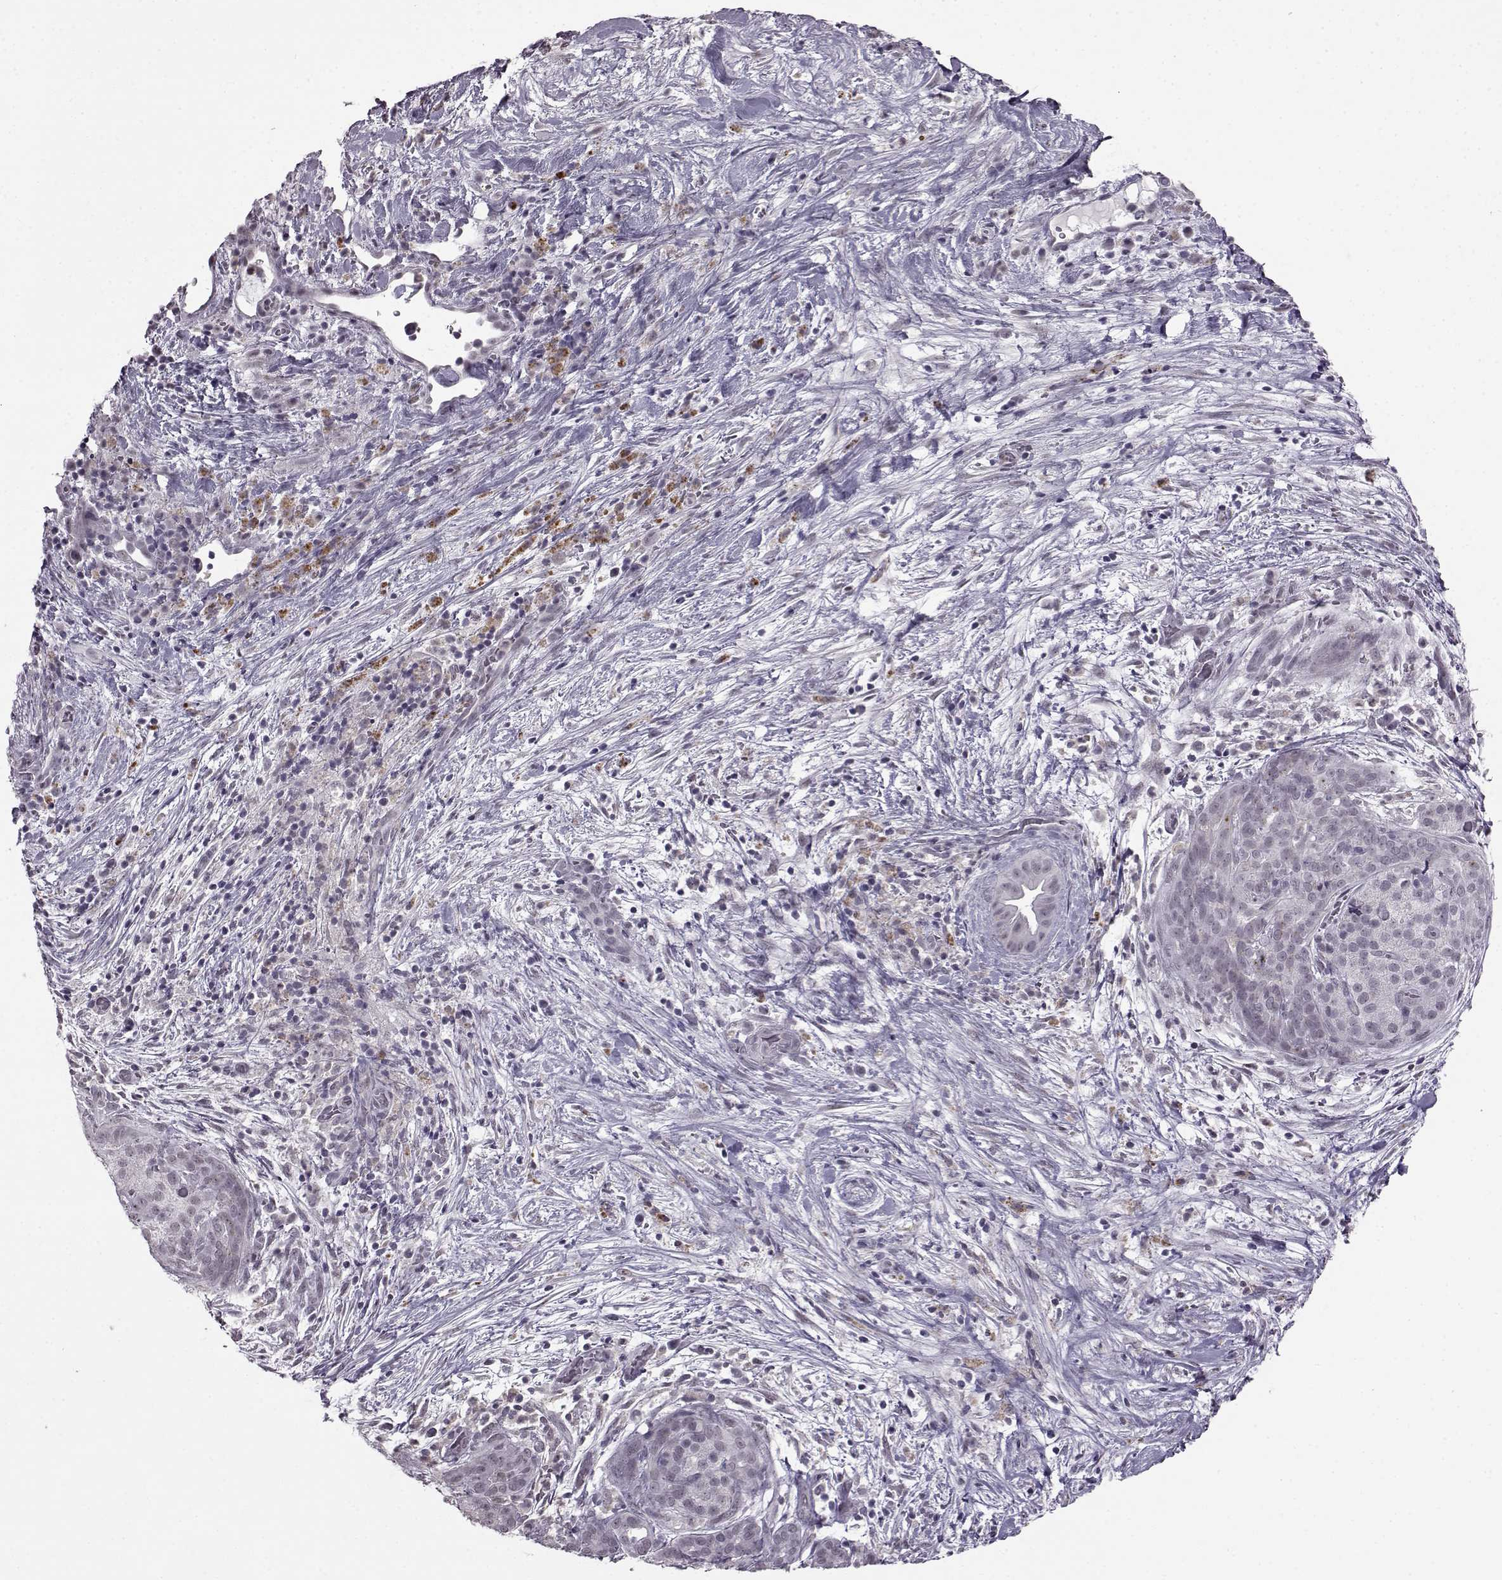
{"staining": {"intensity": "negative", "quantity": "none", "location": "none"}, "tissue": "pancreatic cancer", "cell_type": "Tumor cells", "image_type": "cancer", "snomed": [{"axis": "morphology", "description": "Adenocarcinoma, NOS"}, {"axis": "topography", "description": "Pancreas"}], "caption": "Histopathology image shows no protein expression in tumor cells of adenocarcinoma (pancreatic) tissue.", "gene": "SLC28A2", "patient": {"sex": "male", "age": 44}}